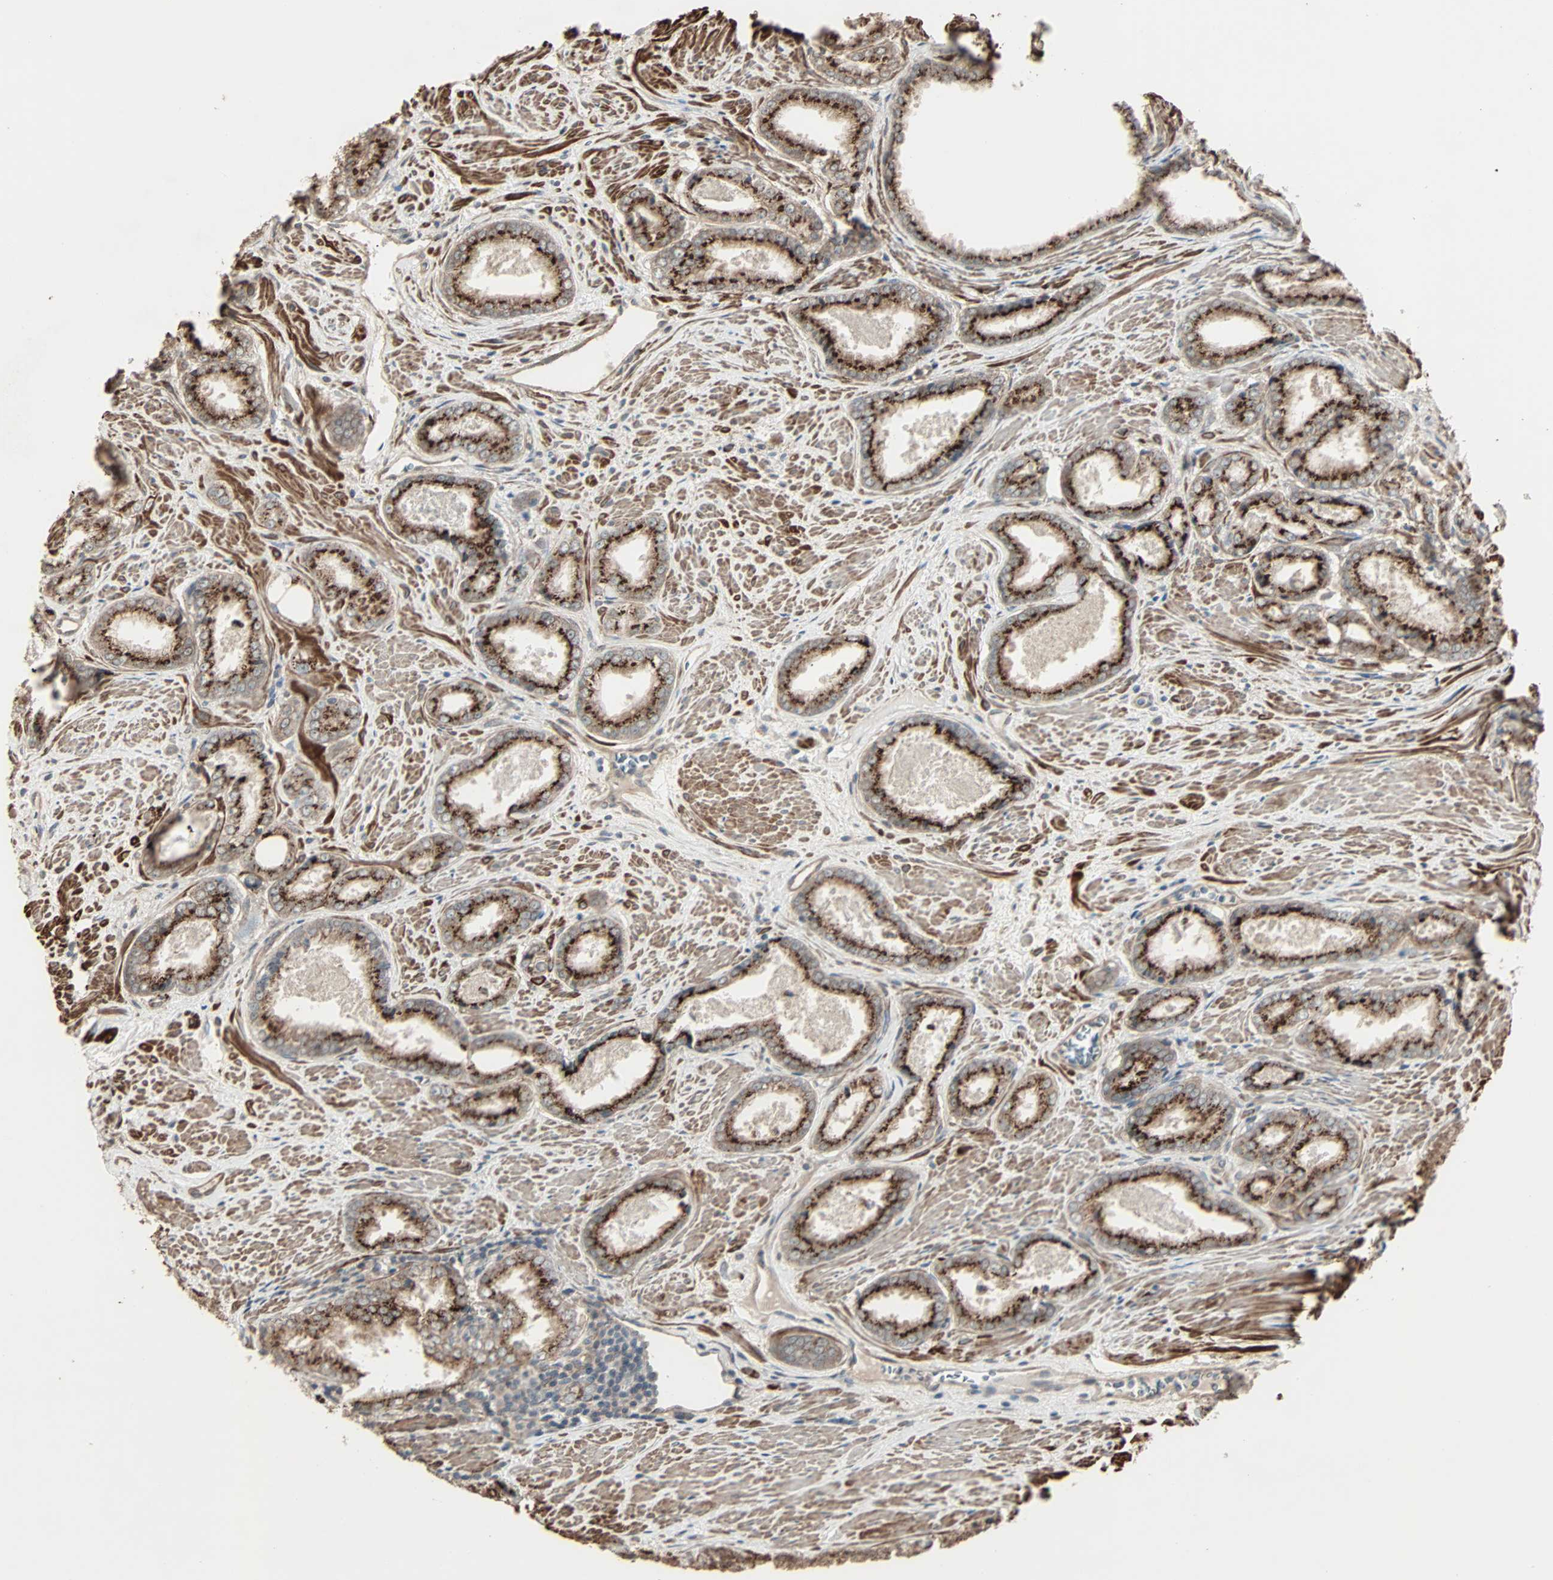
{"staining": {"intensity": "strong", "quantity": ">75%", "location": "cytoplasmic/membranous"}, "tissue": "prostate cancer", "cell_type": "Tumor cells", "image_type": "cancer", "snomed": [{"axis": "morphology", "description": "Adenocarcinoma, Low grade"}, {"axis": "topography", "description": "Prostate"}], "caption": "Tumor cells reveal strong cytoplasmic/membranous positivity in approximately >75% of cells in prostate cancer (adenocarcinoma (low-grade)). (IHC, brightfield microscopy, high magnification).", "gene": "GALNT3", "patient": {"sex": "male", "age": 64}}